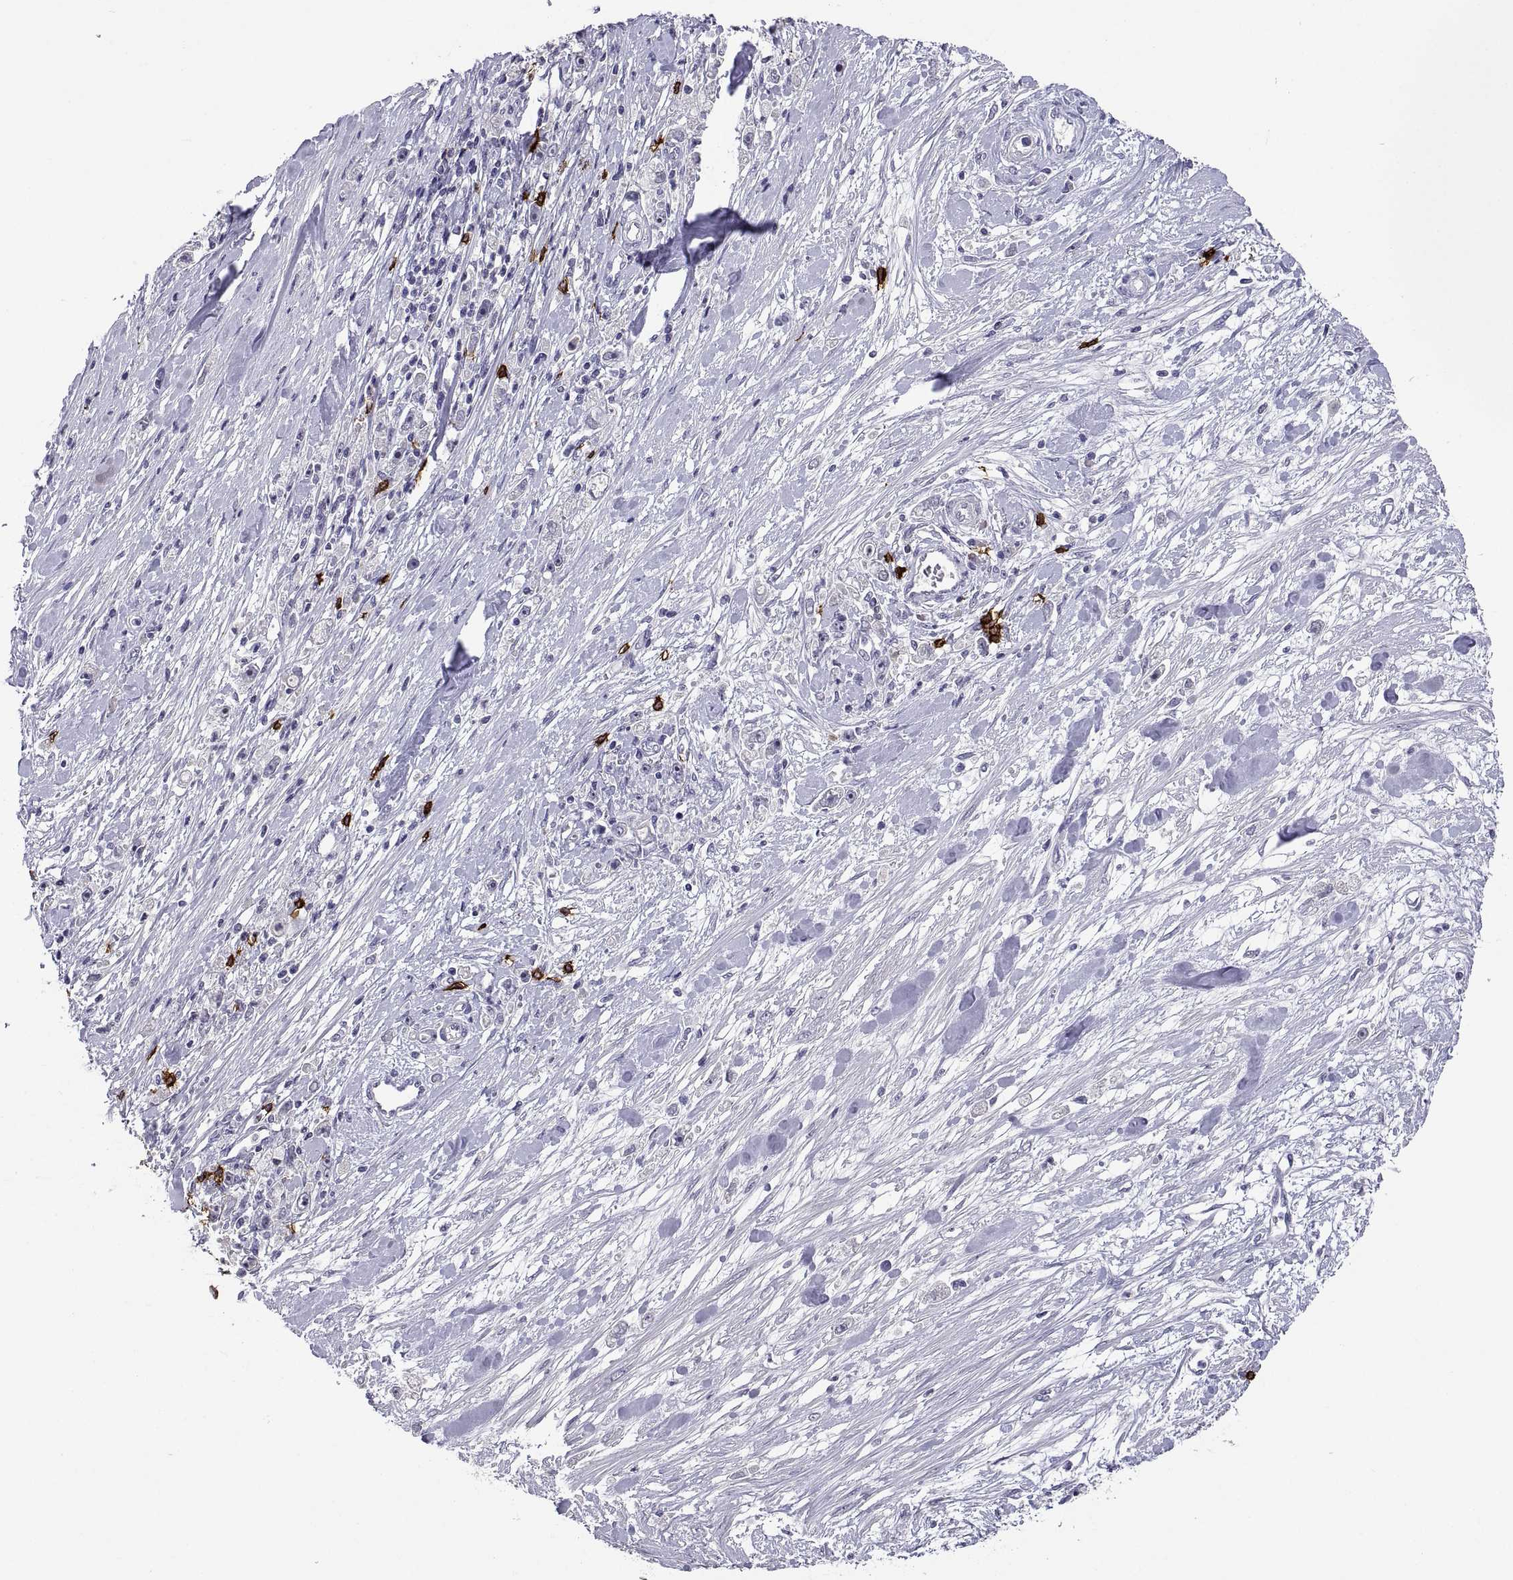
{"staining": {"intensity": "negative", "quantity": "none", "location": "none"}, "tissue": "stomach cancer", "cell_type": "Tumor cells", "image_type": "cancer", "snomed": [{"axis": "morphology", "description": "Adenocarcinoma, NOS"}, {"axis": "topography", "description": "Stomach"}], "caption": "This histopathology image is of stomach adenocarcinoma stained with immunohistochemistry (IHC) to label a protein in brown with the nuclei are counter-stained blue. There is no staining in tumor cells. (DAB (3,3'-diaminobenzidine) immunohistochemistry visualized using brightfield microscopy, high magnification).", "gene": "MS4A1", "patient": {"sex": "female", "age": 59}}